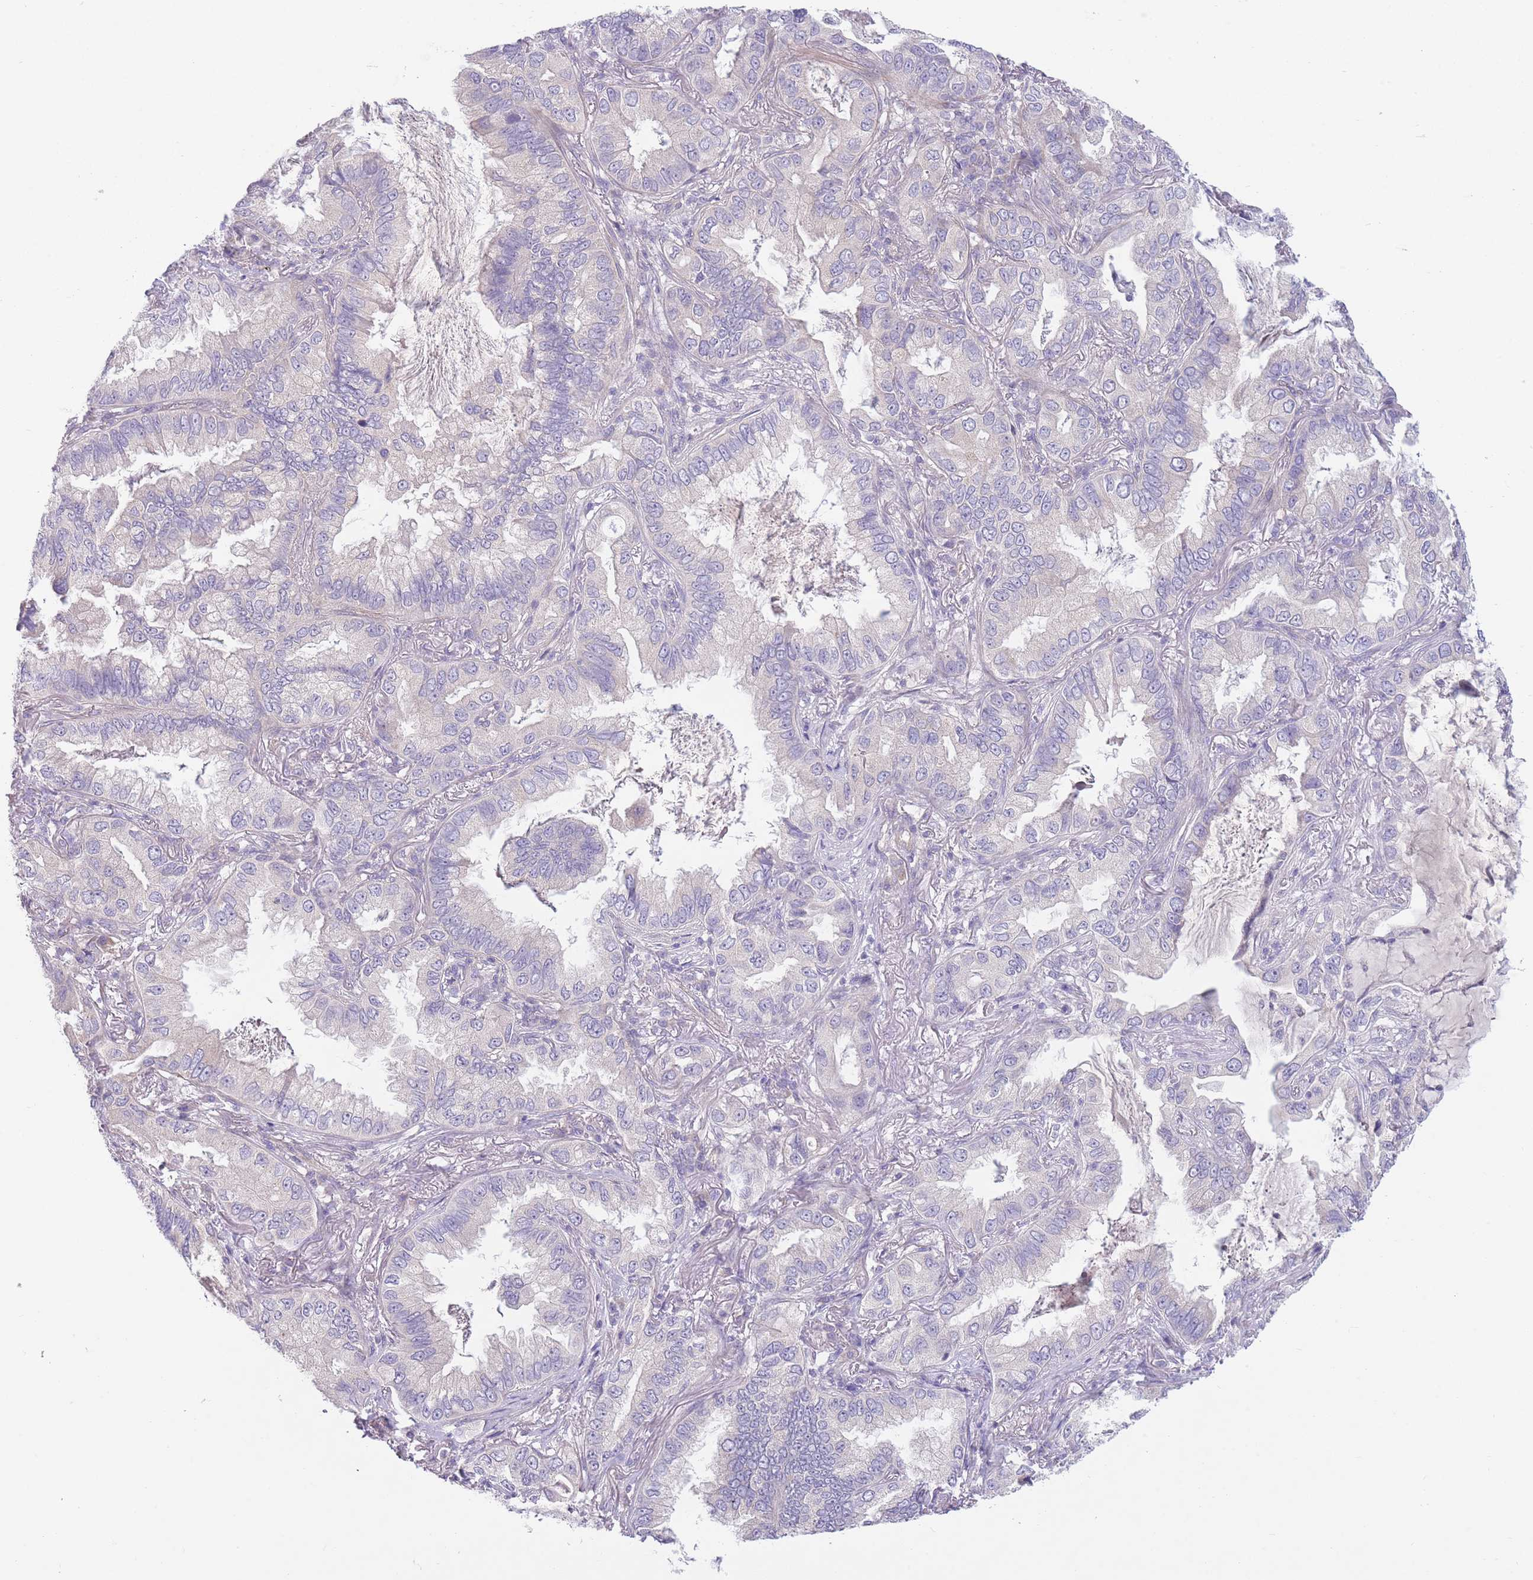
{"staining": {"intensity": "negative", "quantity": "none", "location": "none"}, "tissue": "lung cancer", "cell_type": "Tumor cells", "image_type": "cancer", "snomed": [{"axis": "morphology", "description": "Adenocarcinoma, NOS"}, {"axis": "topography", "description": "Lung"}], "caption": "Lung cancer stained for a protein using immunohistochemistry (IHC) shows no staining tumor cells.", "gene": "PNPLA5", "patient": {"sex": "female", "age": 69}}